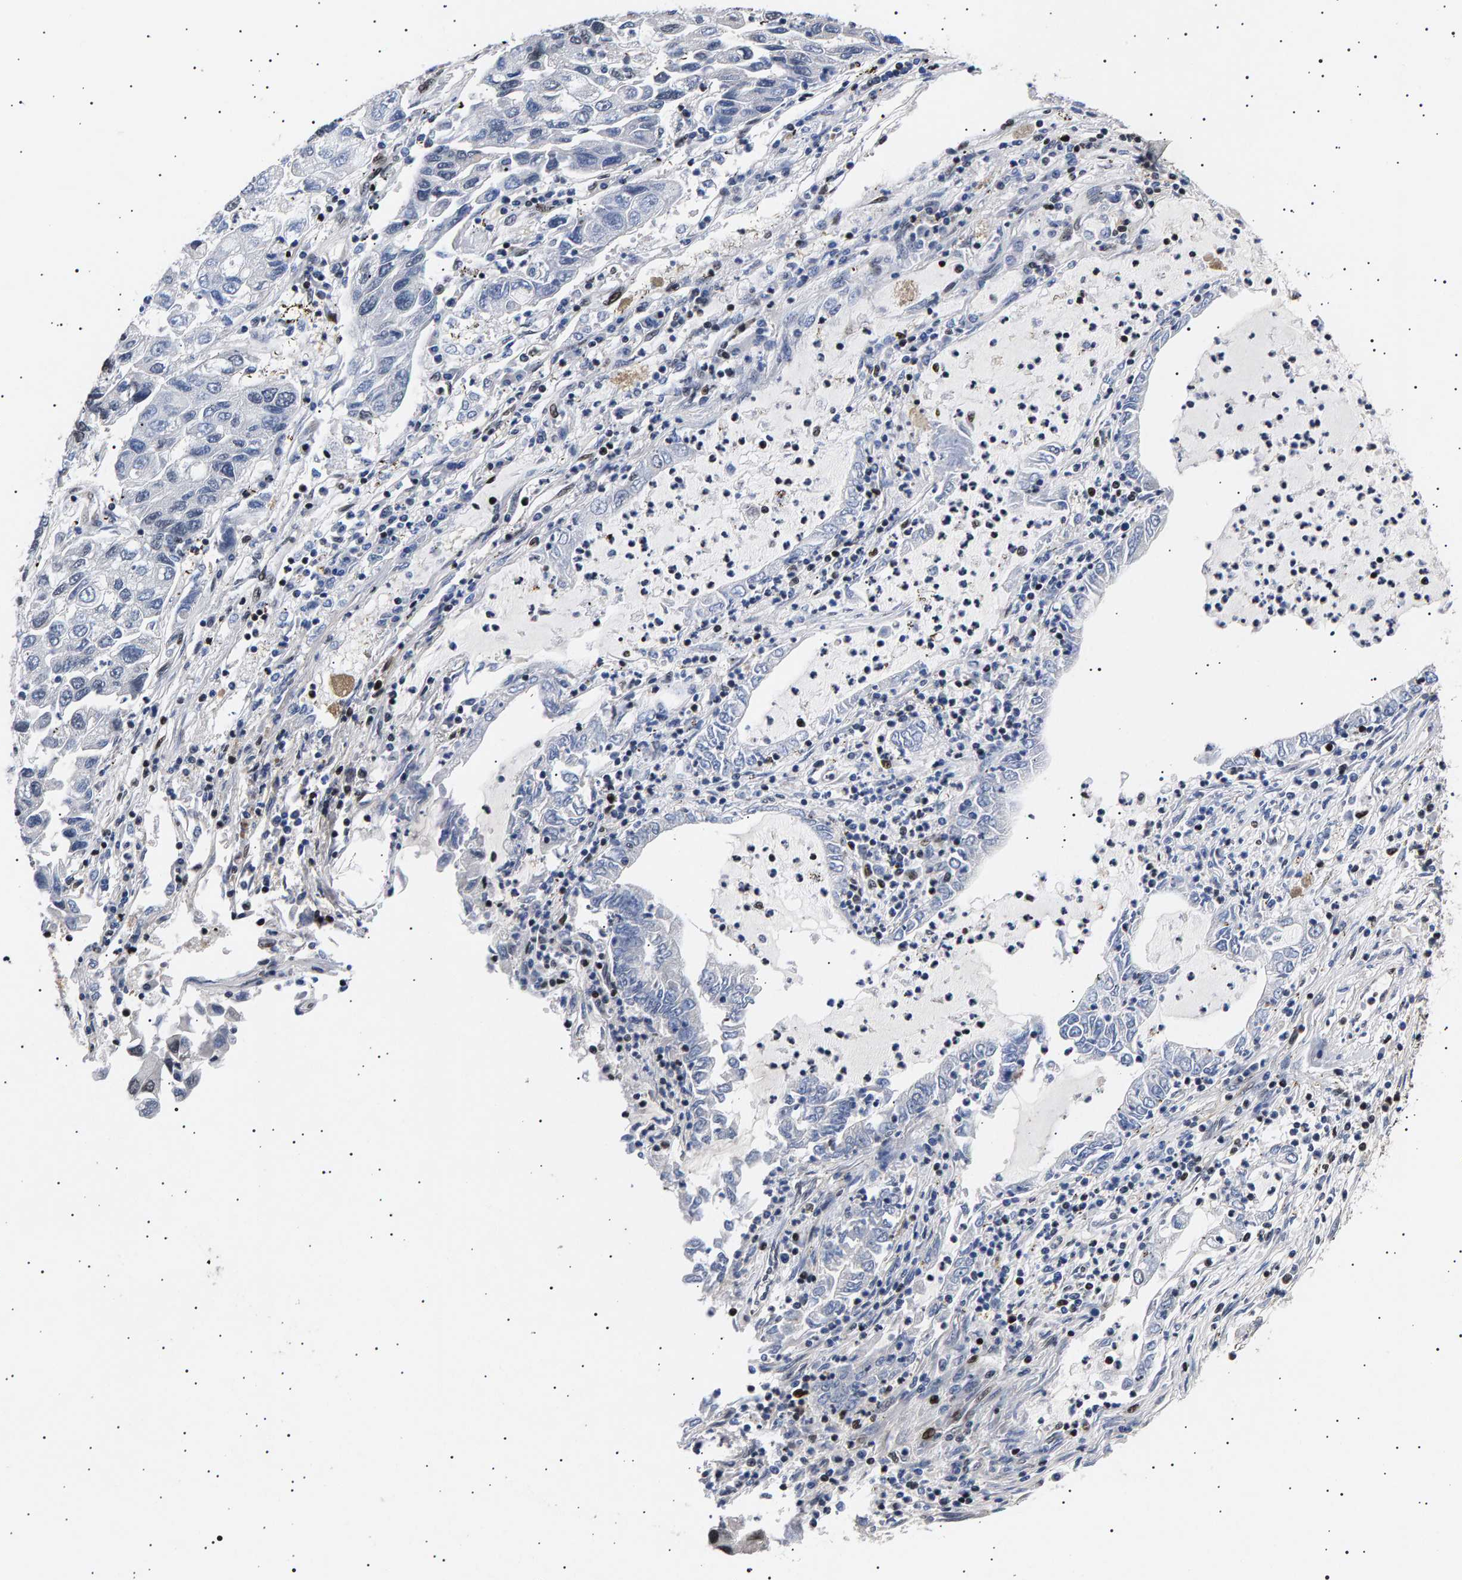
{"staining": {"intensity": "moderate", "quantity": "25%-75%", "location": "nuclear"}, "tissue": "lung cancer", "cell_type": "Tumor cells", "image_type": "cancer", "snomed": [{"axis": "morphology", "description": "Adenocarcinoma, NOS"}, {"axis": "topography", "description": "Lung"}], "caption": "High-magnification brightfield microscopy of adenocarcinoma (lung) stained with DAB (3,3'-diaminobenzidine) (brown) and counterstained with hematoxylin (blue). tumor cells exhibit moderate nuclear positivity is present in about25%-75% of cells.", "gene": "ANKRD40", "patient": {"sex": "female", "age": 51}}